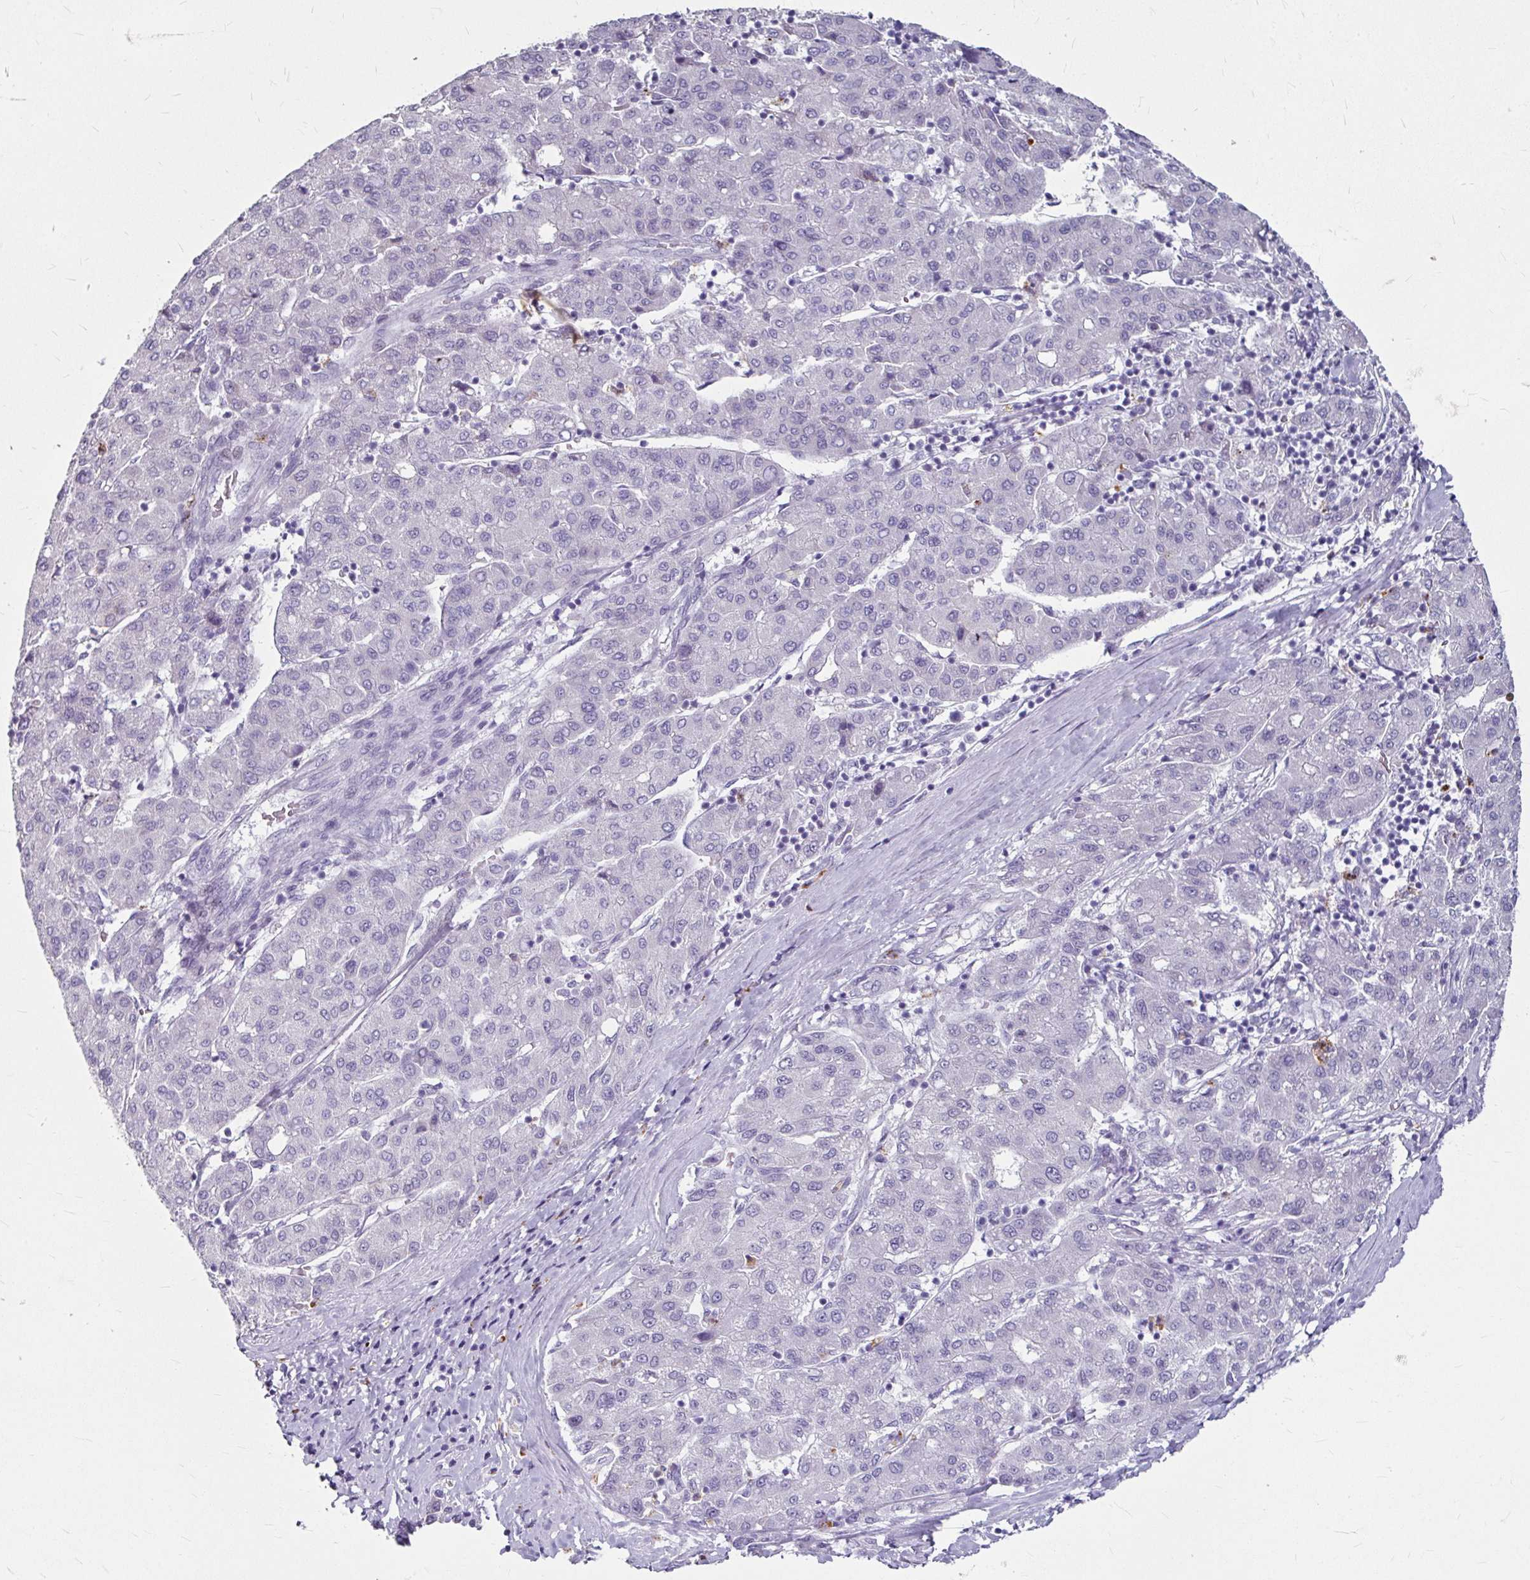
{"staining": {"intensity": "negative", "quantity": "none", "location": "none"}, "tissue": "liver cancer", "cell_type": "Tumor cells", "image_type": "cancer", "snomed": [{"axis": "morphology", "description": "Carcinoma, Hepatocellular, NOS"}, {"axis": "topography", "description": "Liver"}], "caption": "Micrograph shows no significant protein positivity in tumor cells of liver cancer.", "gene": "ANKRD1", "patient": {"sex": "male", "age": 65}}